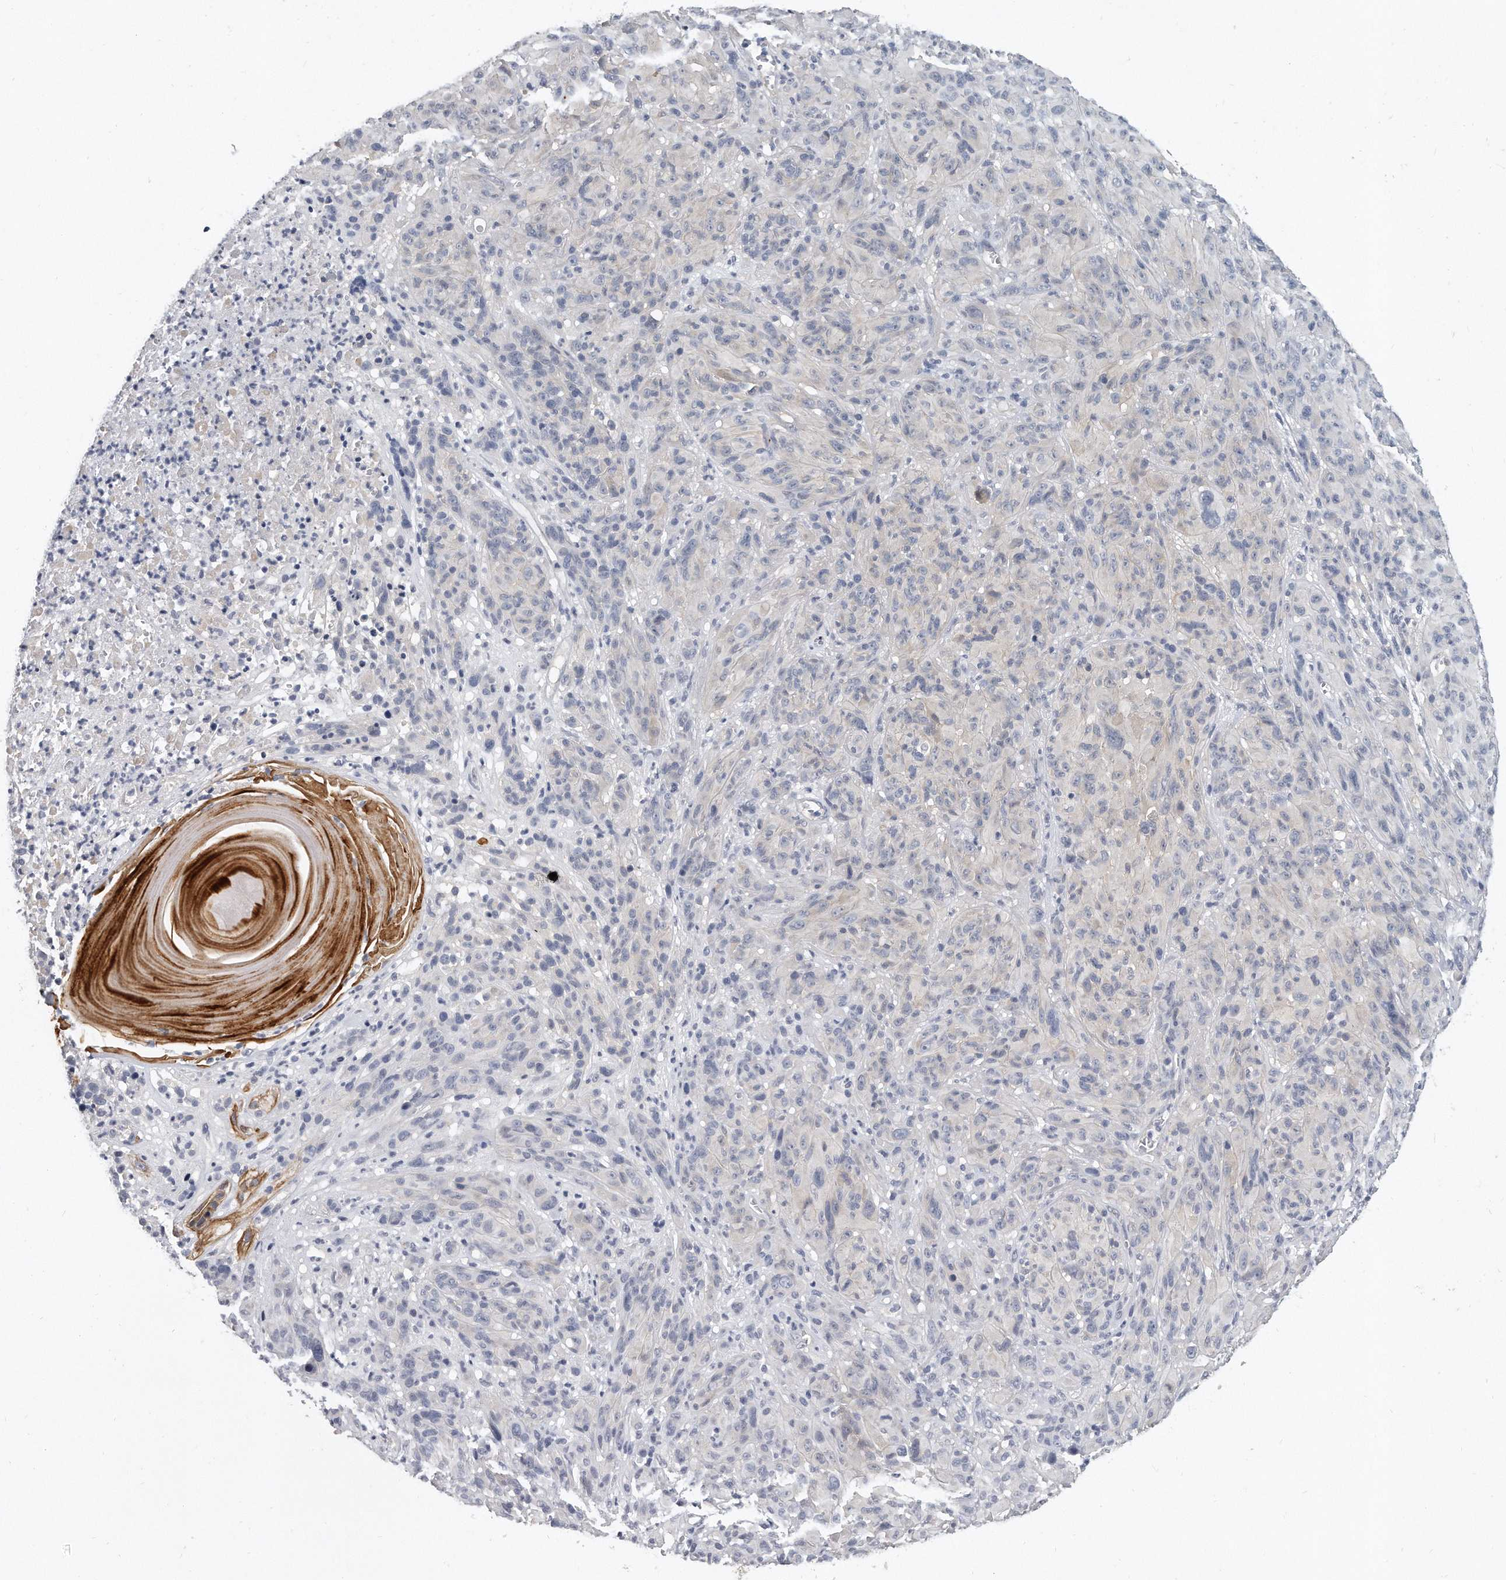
{"staining": {"intensity": "negative", "quantity": "none", "location": "none"}, "tissue": "melanoma", "cell_type": "Tumor cells", "image_type": "cancer", "snomed": [{"axis": "morphology", "description": "Malignant melanoma, NOS"}, {"axis": "topography", "description": "Skin of head"}], "caption": "Human malignant melanoma stained for a protein using IHC demonstrates no expression in tumor cells.", "gene": "KLHL7", "patient": {"sex": "male", "age": 96}}